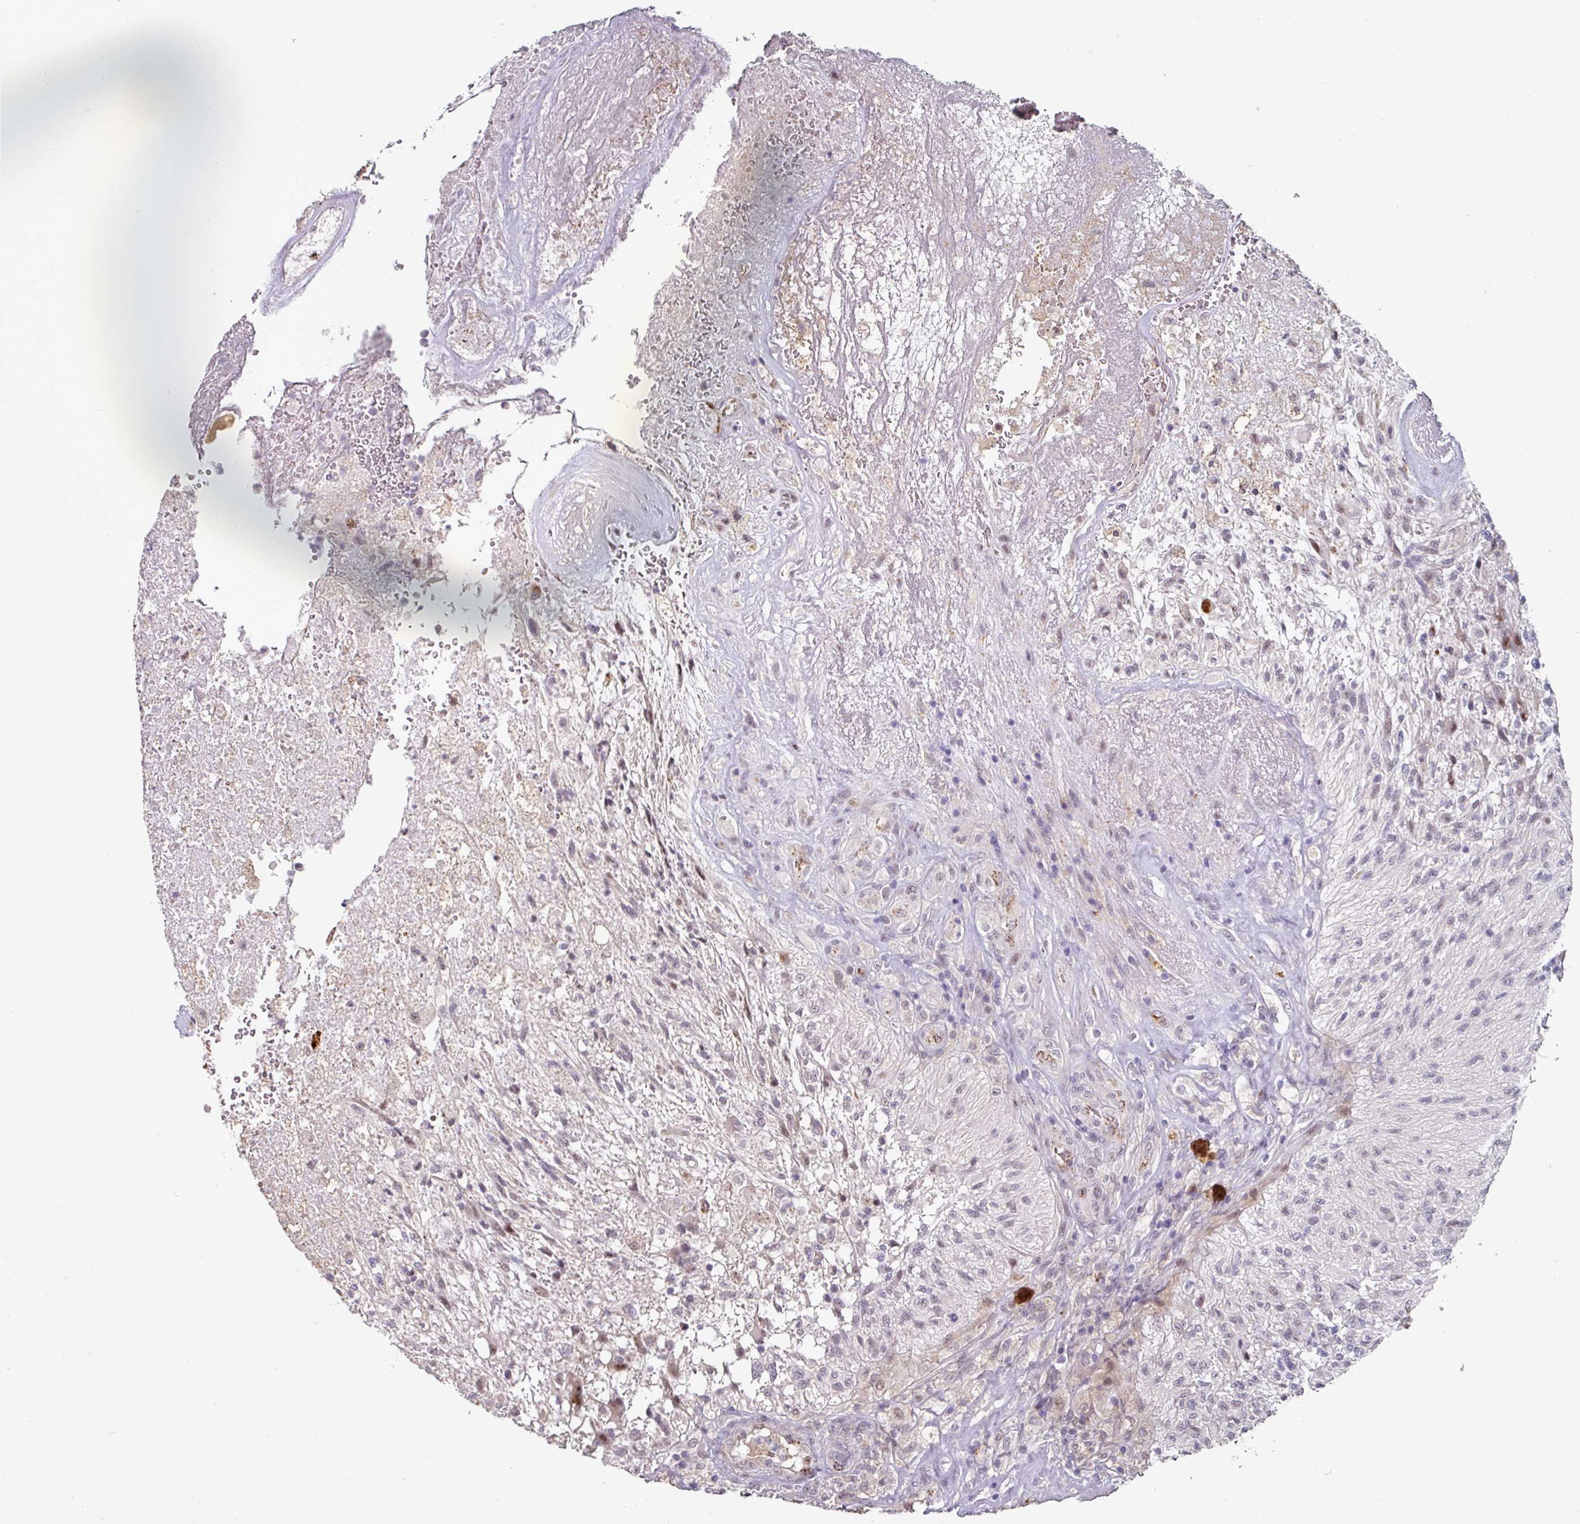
{"staining": {"intensity": "moderate", "quantity": "<25%", "location": "nuclear"}, "tissue": "glioma", "cell_type": "Tumor cells", "image_type": "cancer", "snomed": [{"axis": "morphology", "description": "Glioma, malignant, High grade"}, {"axis": "topography", "description": "Brain"}], "caption": "Tumor cells exhibit low levels of moderate nuclear positivity in about <25% of cells in human high-grade glioma (malignant).", "gene": "SIDT2", "patient": {"sex": "male", "age": 56}}